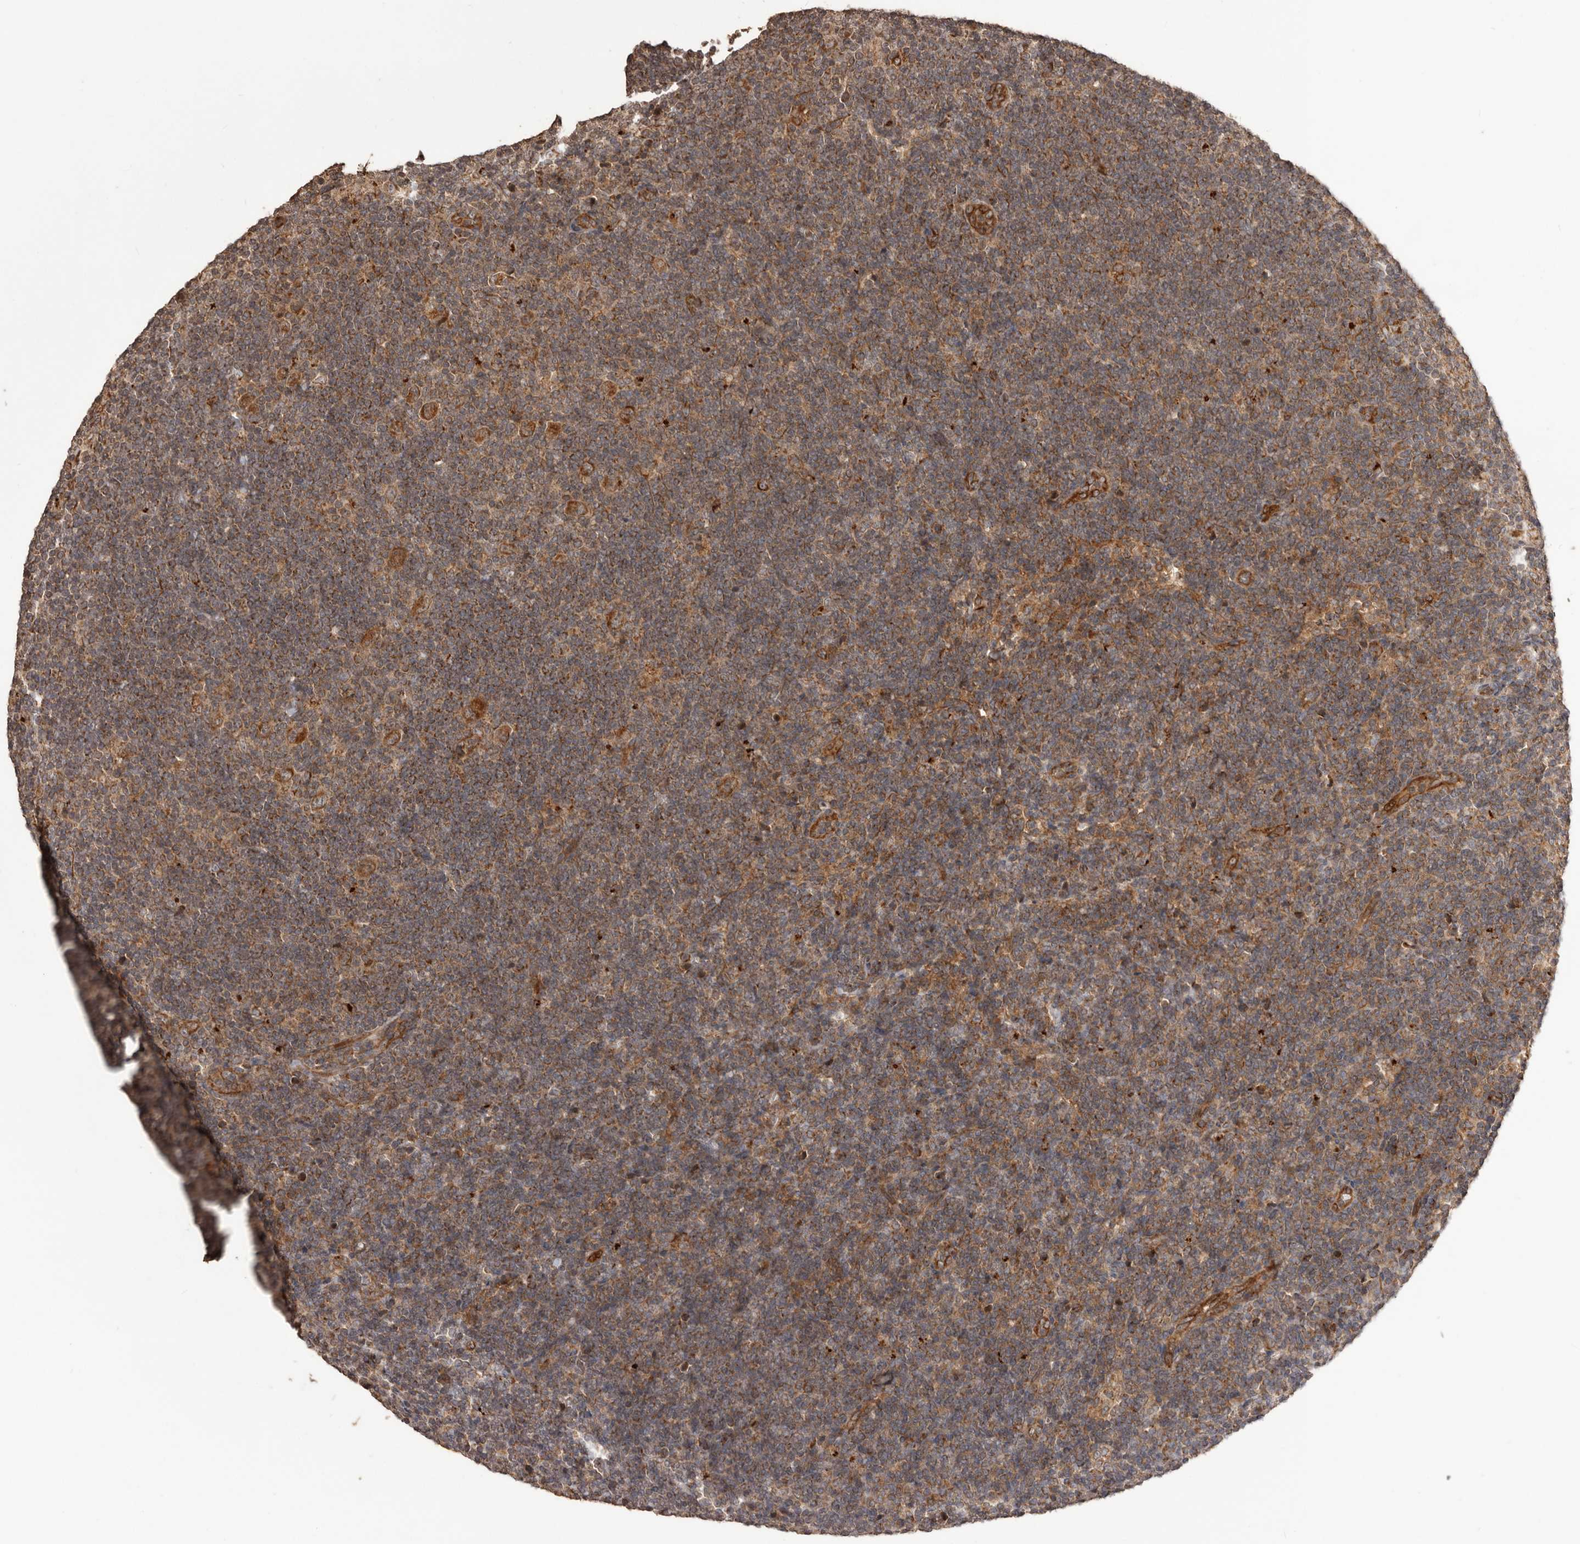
{"staining": {"intensity": "strong", "quantity": ">75%", "location": "cytoplasmic/membranous"}, "tissue": "lymphoma", "cell_type": "Tumor cells", "image_type": "cancer", "snomed": [{"axis": "morphology", "description": "Hodgkin's disease, NOS"}, {"axis": "topography", "description": "Lymph node"}], "caption": "This is an image of IHC staining of Hodgkin's disease, which shows strong staining in the cytoplasmic/membranous of tumor cells.", "gene": "QRSL1", "patient": {"sex": "female", "age": 57}}